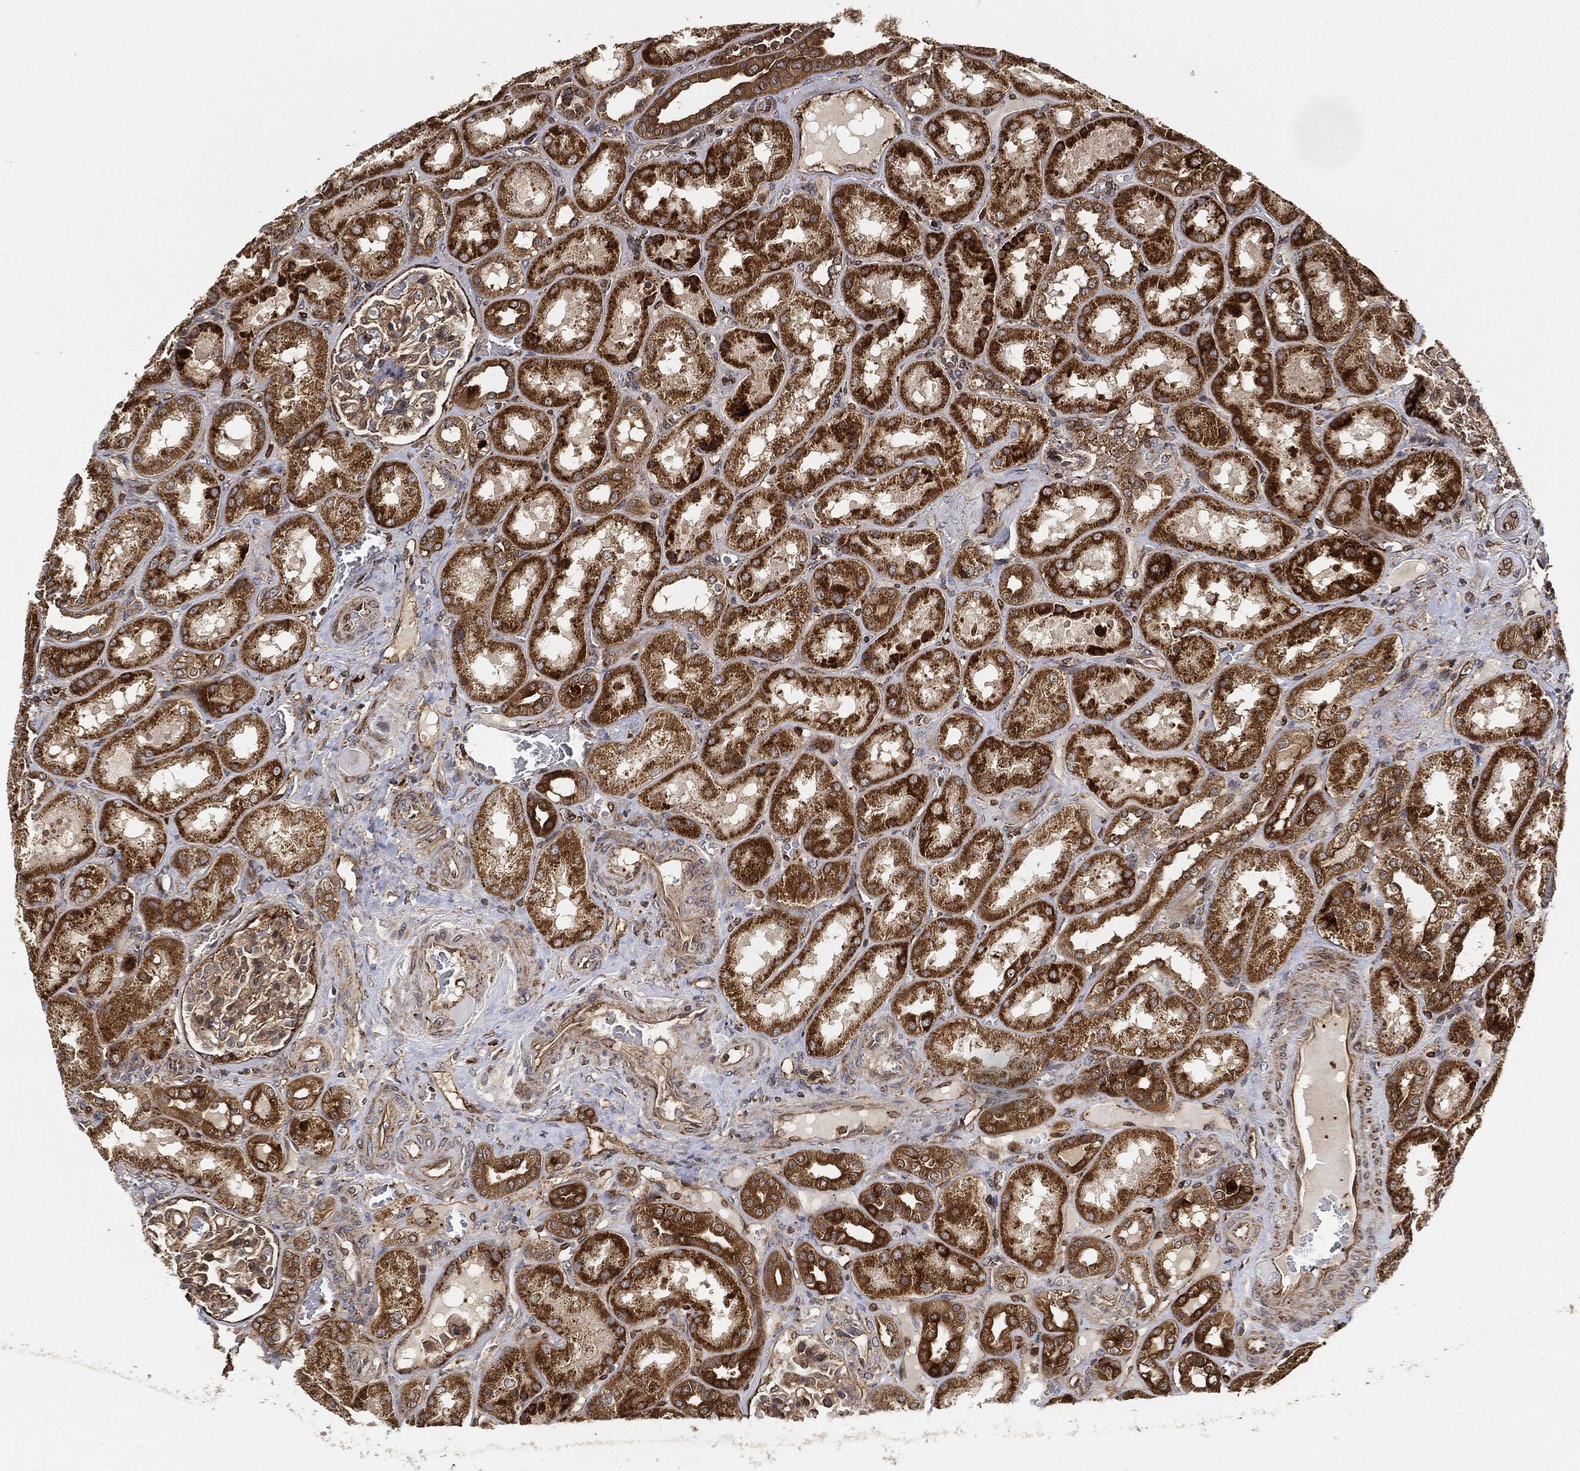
{"staining": {"intensity": "weak", "quantity": ">75%", "location": "cytoplasmic/membranous"}, "tissue": "kidney", "cell_type": "Cells in glomeruli", "image_type": "normal", "snomed": [{"axis": "morphology", "description": "Normal tissue, NOS"}, {"axis": "topography", "description": "Kidney"}], "caption": "Cells in glomeruli show low levels of weak cytoplasmic/membranous positivity in approximately >75% of cells in unremarkable human kidney. (IHC, brightfield microscopy, high magnification).", "gene": "MAP3K3", "patient": {"sex": "male", "age": 73}}